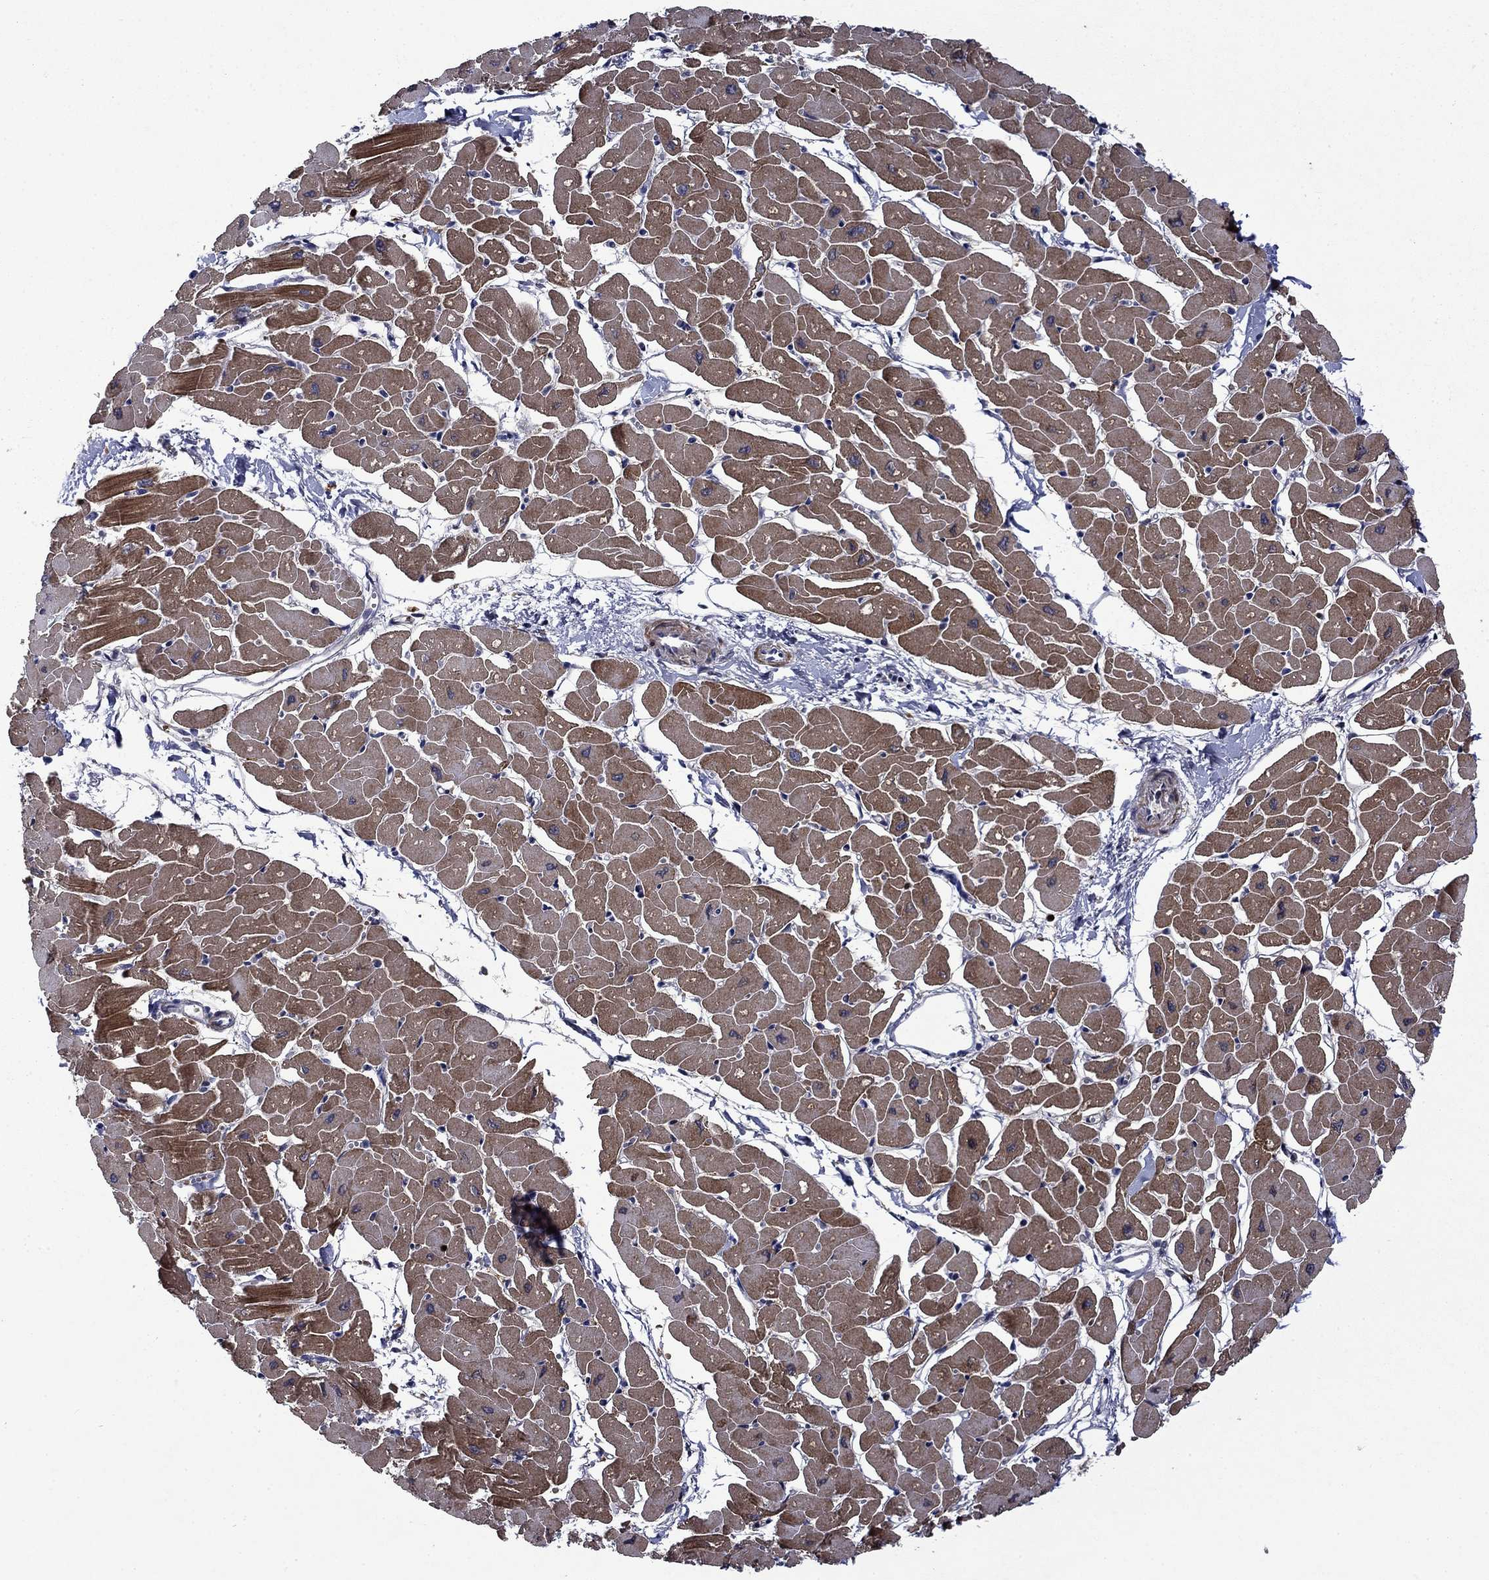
{"staining": {"intensity": "strong", "quantity": "25%-75%", "location": "cytoplasmic/membranous"}, "tissue": "heart muscle", "cell_type": "Cardiomyocytes", "image_type": "normal", "snomed": [{"axis": "morphology", "description": "Normal tissue, NOS"}, {"axis": "topography", "description": "Heart"}], "caption": "Protein staining of normal heart muscle shows strong cytoplasmic/membranous positivity in approximately 25%-75% of cardiomyocytes. (DAB IHC, brown staining for protein, blue staining for nuclei).", "gene": "IRF5", "patient": {"sex": "male", "age": 57}}